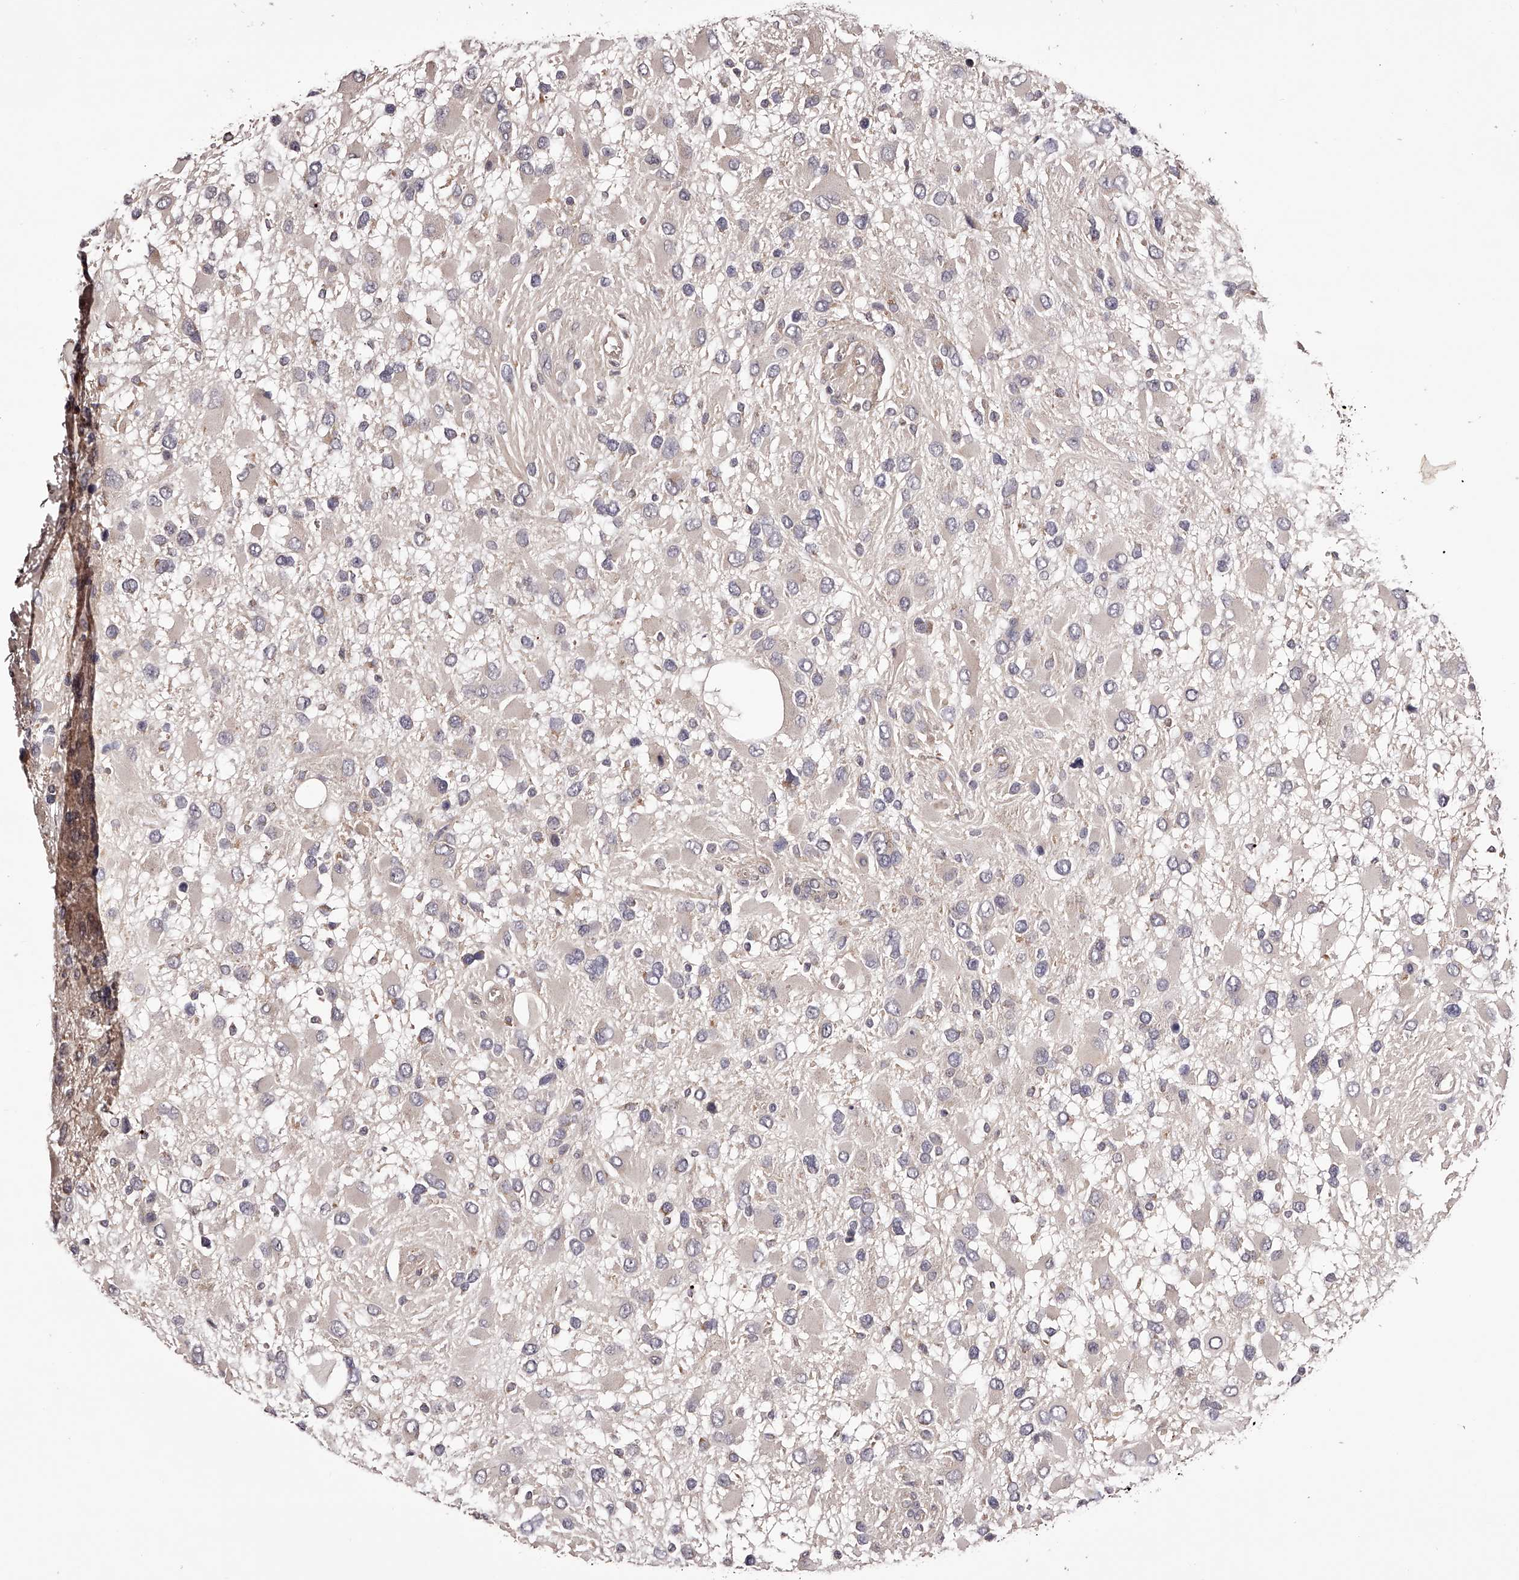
{"staining": {"intensity": "negative", "quantity": "none", "location": "none"}, "tissue": "glioma", "cell_type": "Tumor cells", "image_type": "cancer", "snomed": [{"axis": "morphology", "description": "Glioma, malignant, High grade"}, {"axis": "topography", "description": "Brain"}], "caption": "Micrograph shows no significant protein expression in tumor cells of high-grade glioma (malignant).", "gene": "ODF2L", "patient": {"sex": "male", "age": 53}}